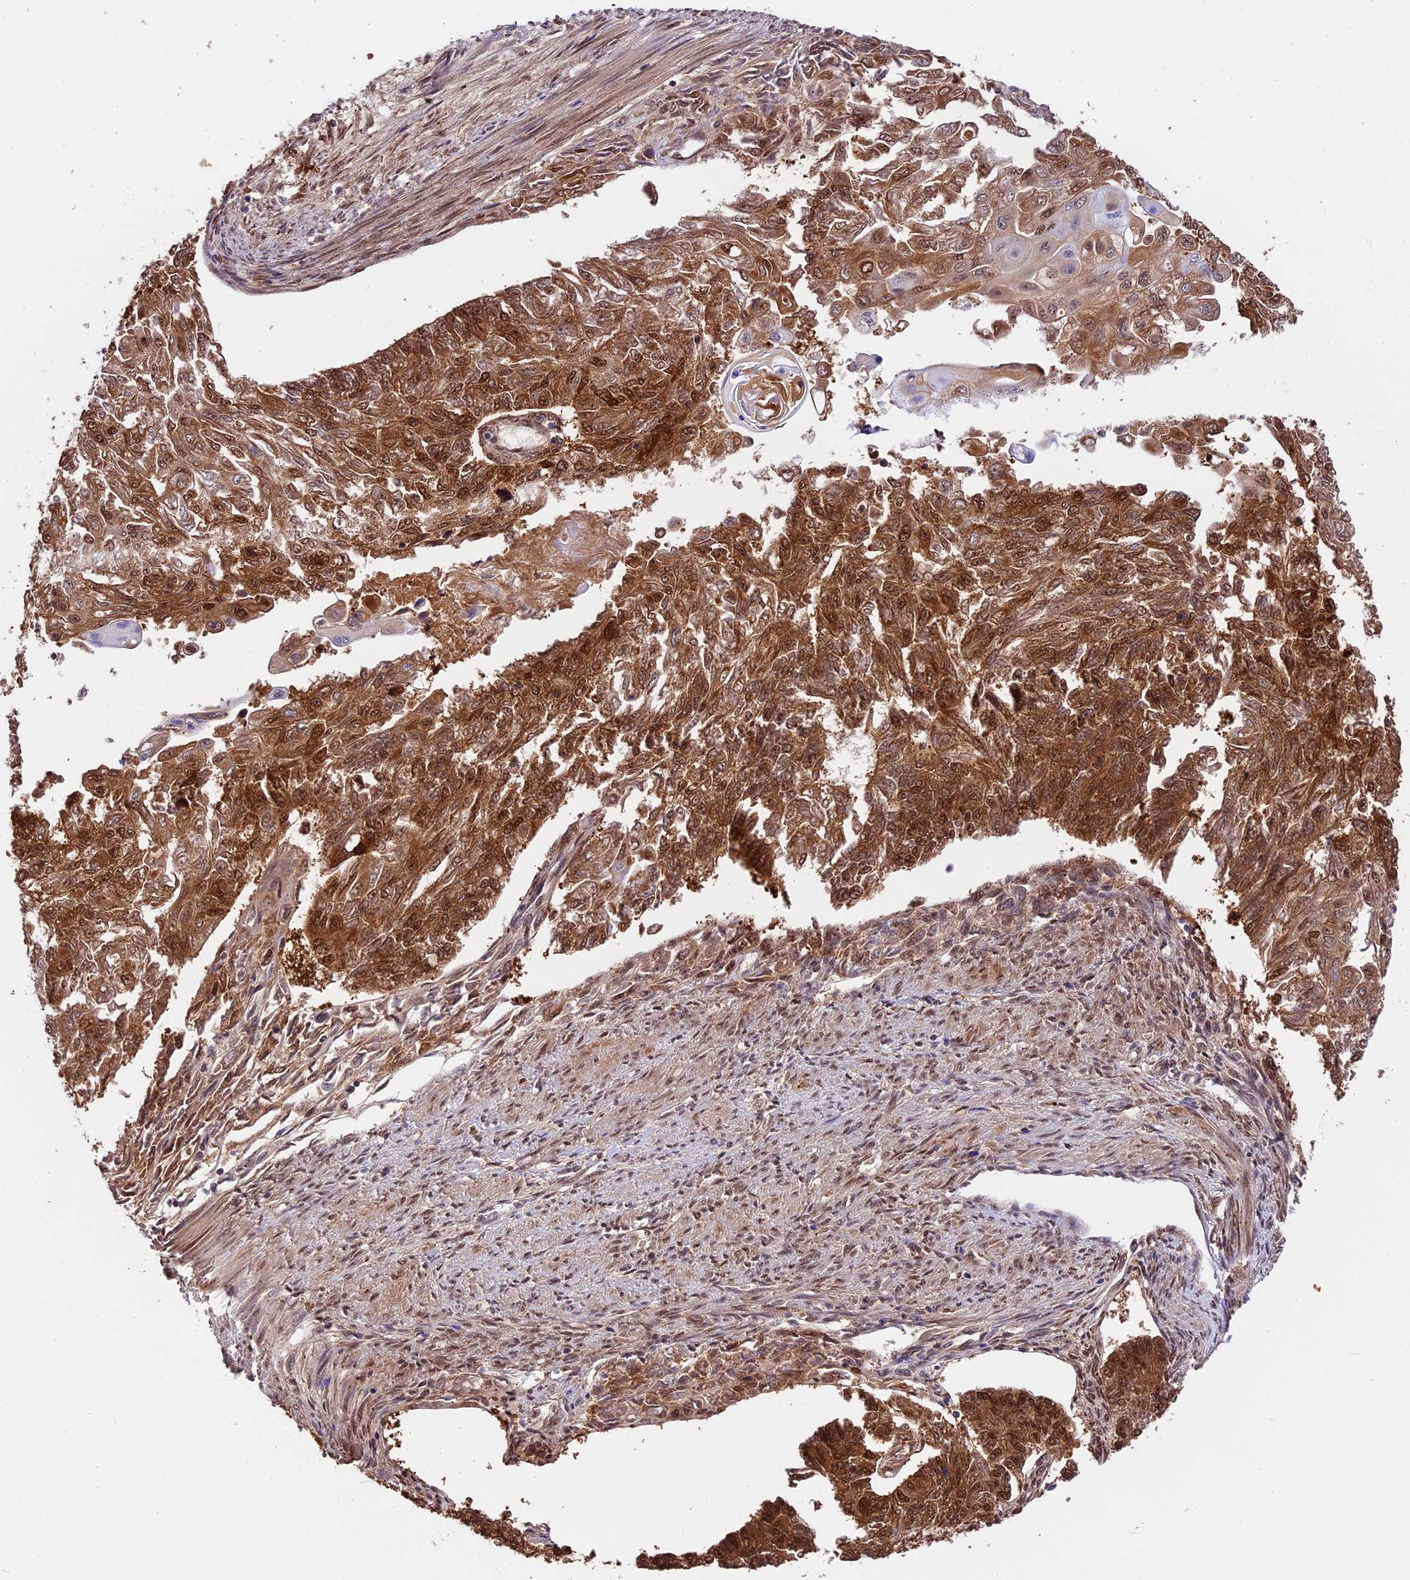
{"staining": {"intensity": "strong", "quantity": ">75%", "location": "cytoplasmic/membranous,nuclear"}, "tissue": "endometrial cancer", "cell_type": "Tumor cells", "image_type": "cancer", "snomed": [{"axis": "morphology", "description": "Adenocarcinoma, NOS"}, {"axis": "topography", "description": "Endometrium"}], "caption": "Immunohistochemistry (DAB (3,3'-diaminobenzidine)) staining of endometrial cancer (adenocarcinoma) displays strong cytoplasmic/membranous and nuclear protein staining in approximately >75% of tumor cells.", "gene": "RAMAC", "patient": {"sex": "female", "age": 32}}